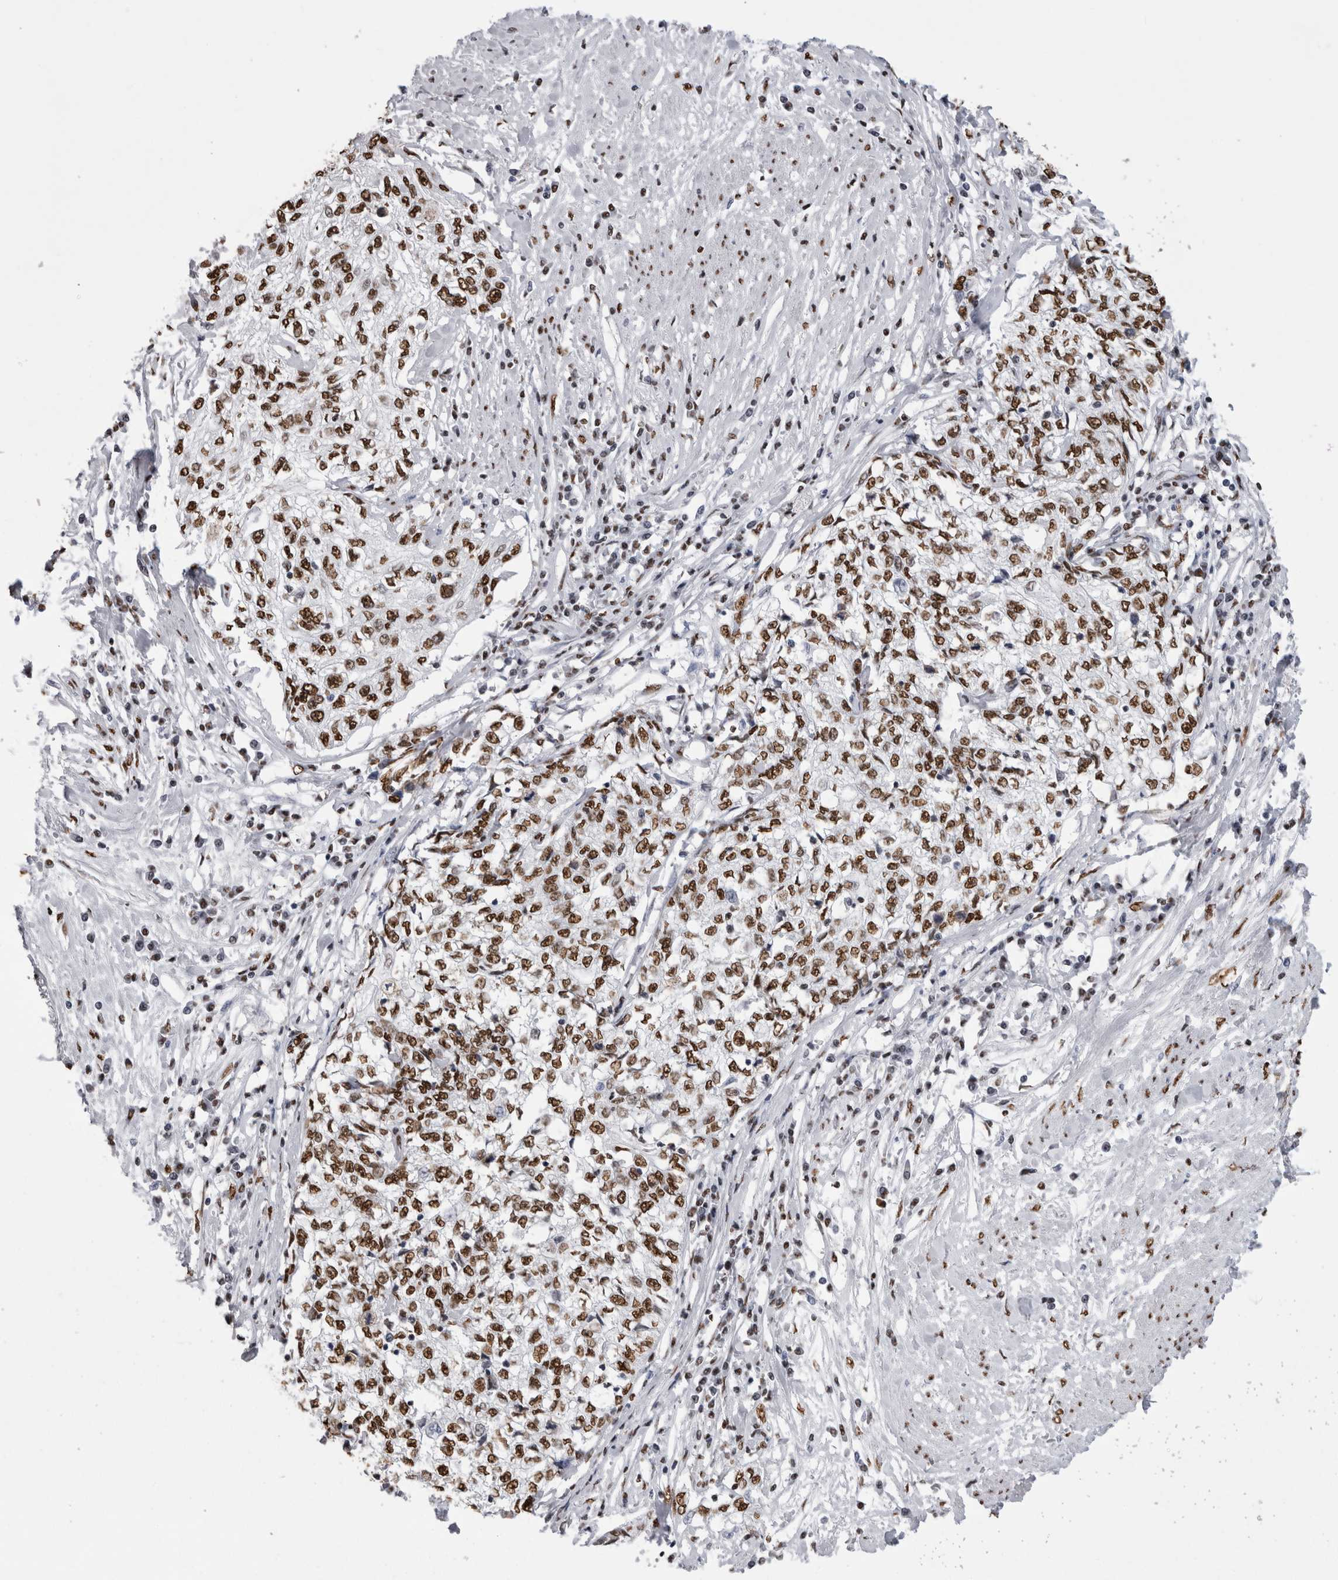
{"staining": {"intensity": "strong", "quantity": ">75%", "location": "nuclear"}, "tissue": "cervical cancer", "cell_type": "Tumor cells", "image_type": "cancer", "snomed": [{"axis": "morphology", "description": "Squamous cell carcinoma, NOS"}, {"axis": "topography", "description": "Cervix"}], "caption": "This photomicrograph displays IHC staining of human cervical cancer, with high strong nuclear expression in approximately >75% of tumor cells.", "gene": "ALPK3", "patient": {"sex": "female", "age": 57}}